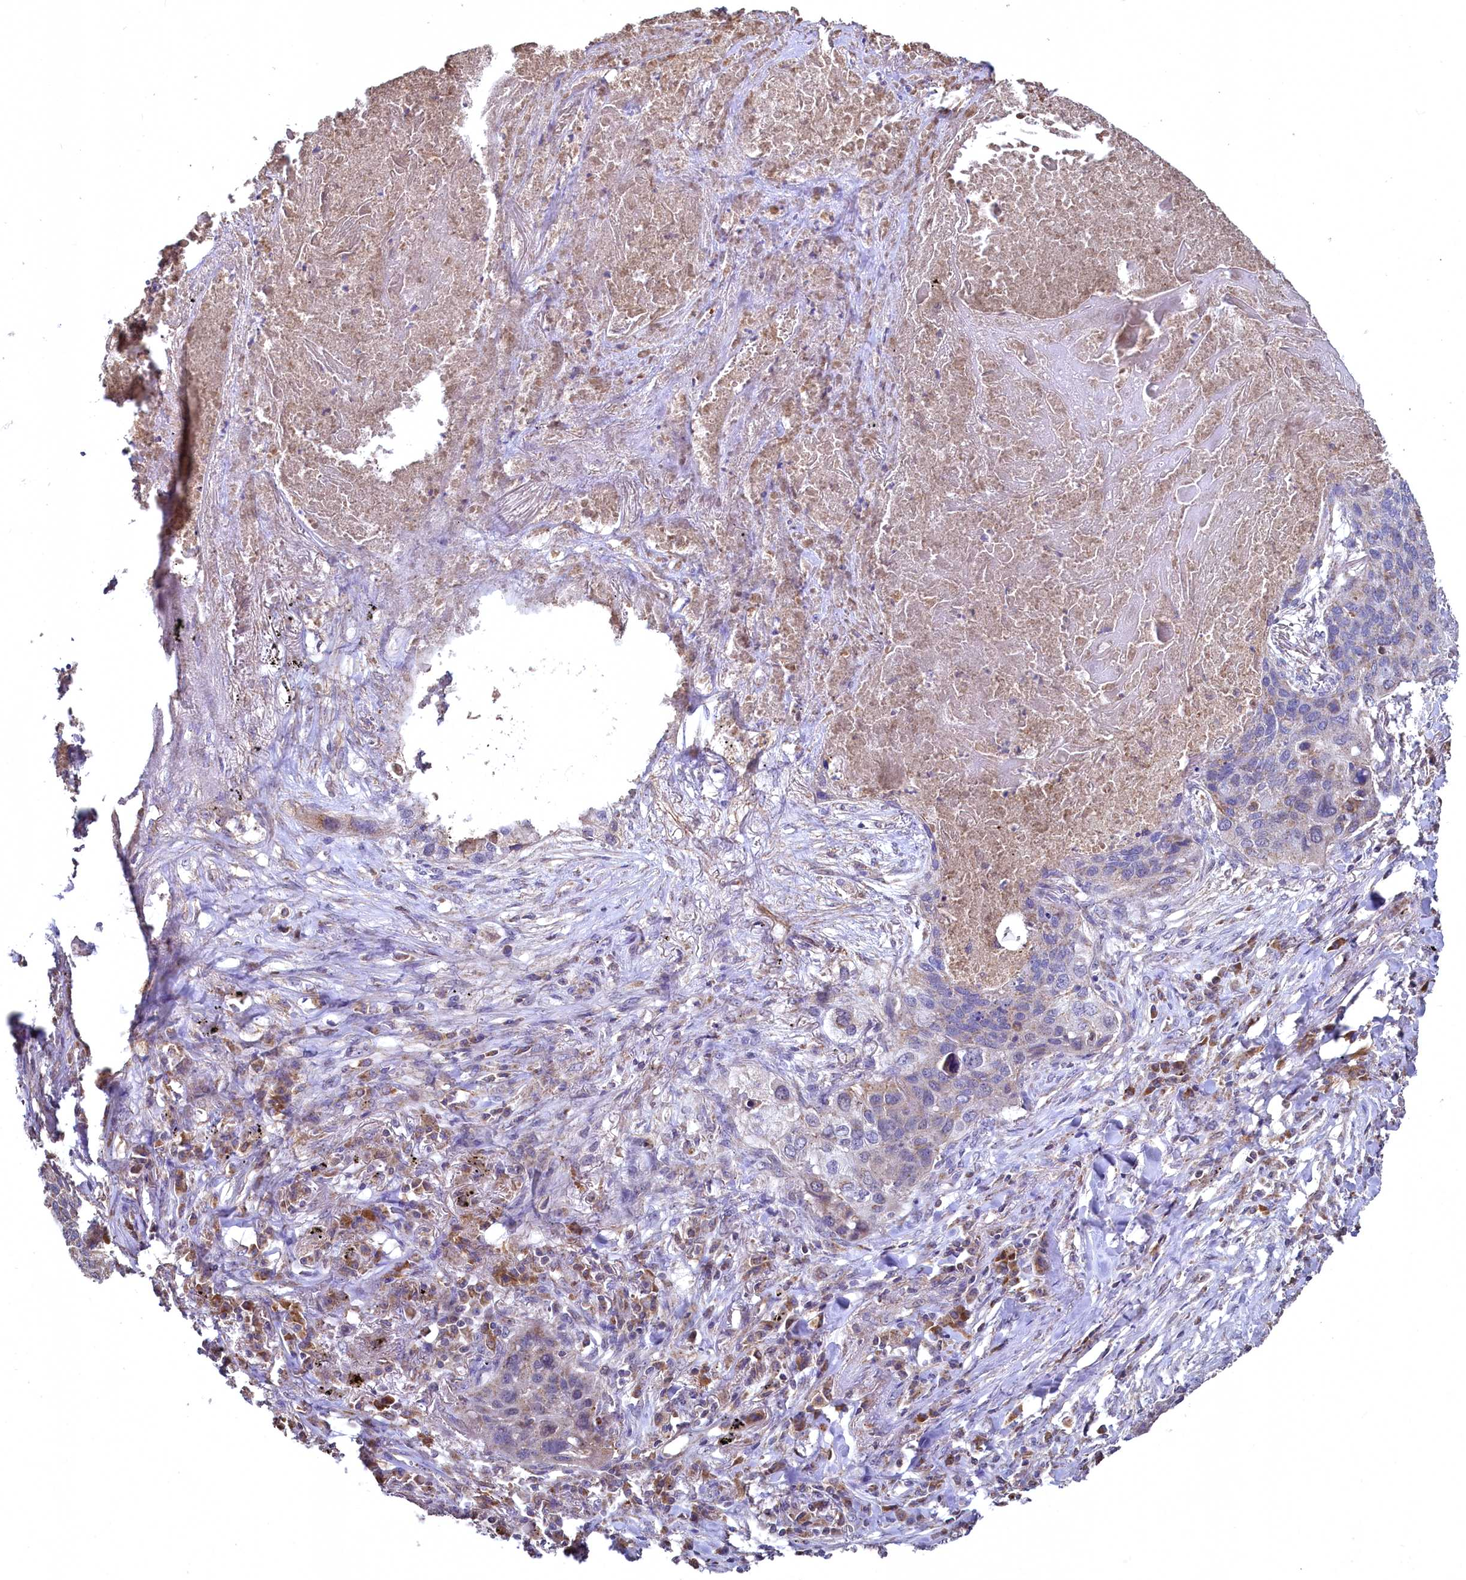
{"staining": {"intensity": "weak", "quantity": "<25%", "location": "cytoplasmic/membranous"}, "tissue": "lung cancer", "cell_type": "Tumor cells", "image_type": "cancer", "snomed": [{"axis": "morphology", "description": "Squamous cell carcinoma, NOS"}, {"axis": "topography", "description": "Lung"}], "caption": "Tumor cells show no significant expression in lung squamous cell carcinoma.", "gene": "METTL4", "patient": {"sex": "female", "age": 63}}